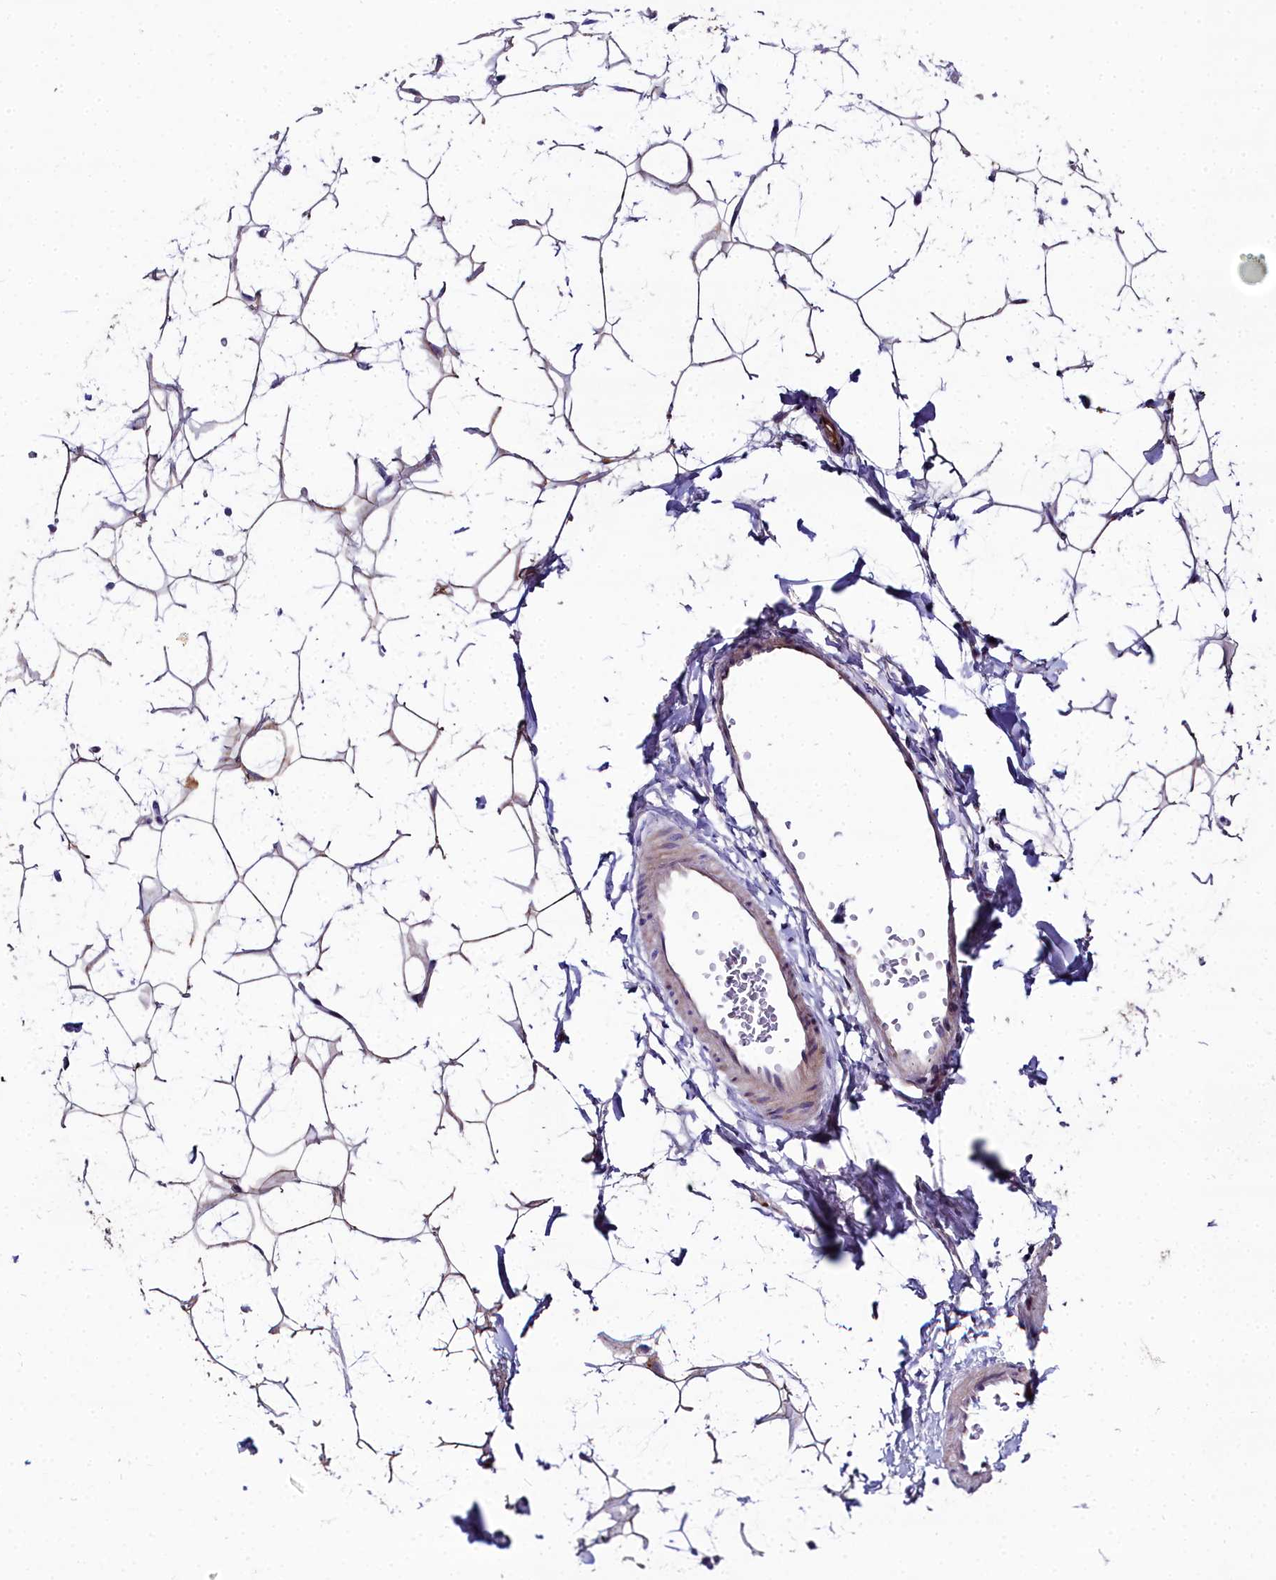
{"staining": {"intensity": "moderate", "quantity": "25%-75%", "location": "cytoplasmic/membranous"}, "tissue": "adipose tissue", "cell_type": "Adipocytes", "image_type": "normal", "snomed": [{"axis": "morphology", "description": "Normal tissue, NOS"}, {"axis": "topography", "description": "Breast"}], "caption": "Adipocytes reveal medium levels of moderate cytoplasmic/membranous expression in approximately 25%-75% of cells in normal human adipose tissue. The protein is stained brown, and the nuclei are stained in blue (DAB (3,3'-diaminobenzidine) IHC with brightfield microscopy, high magnification).", "gene": "NT5M", "patient": {"sex": "female", "age": 26}}